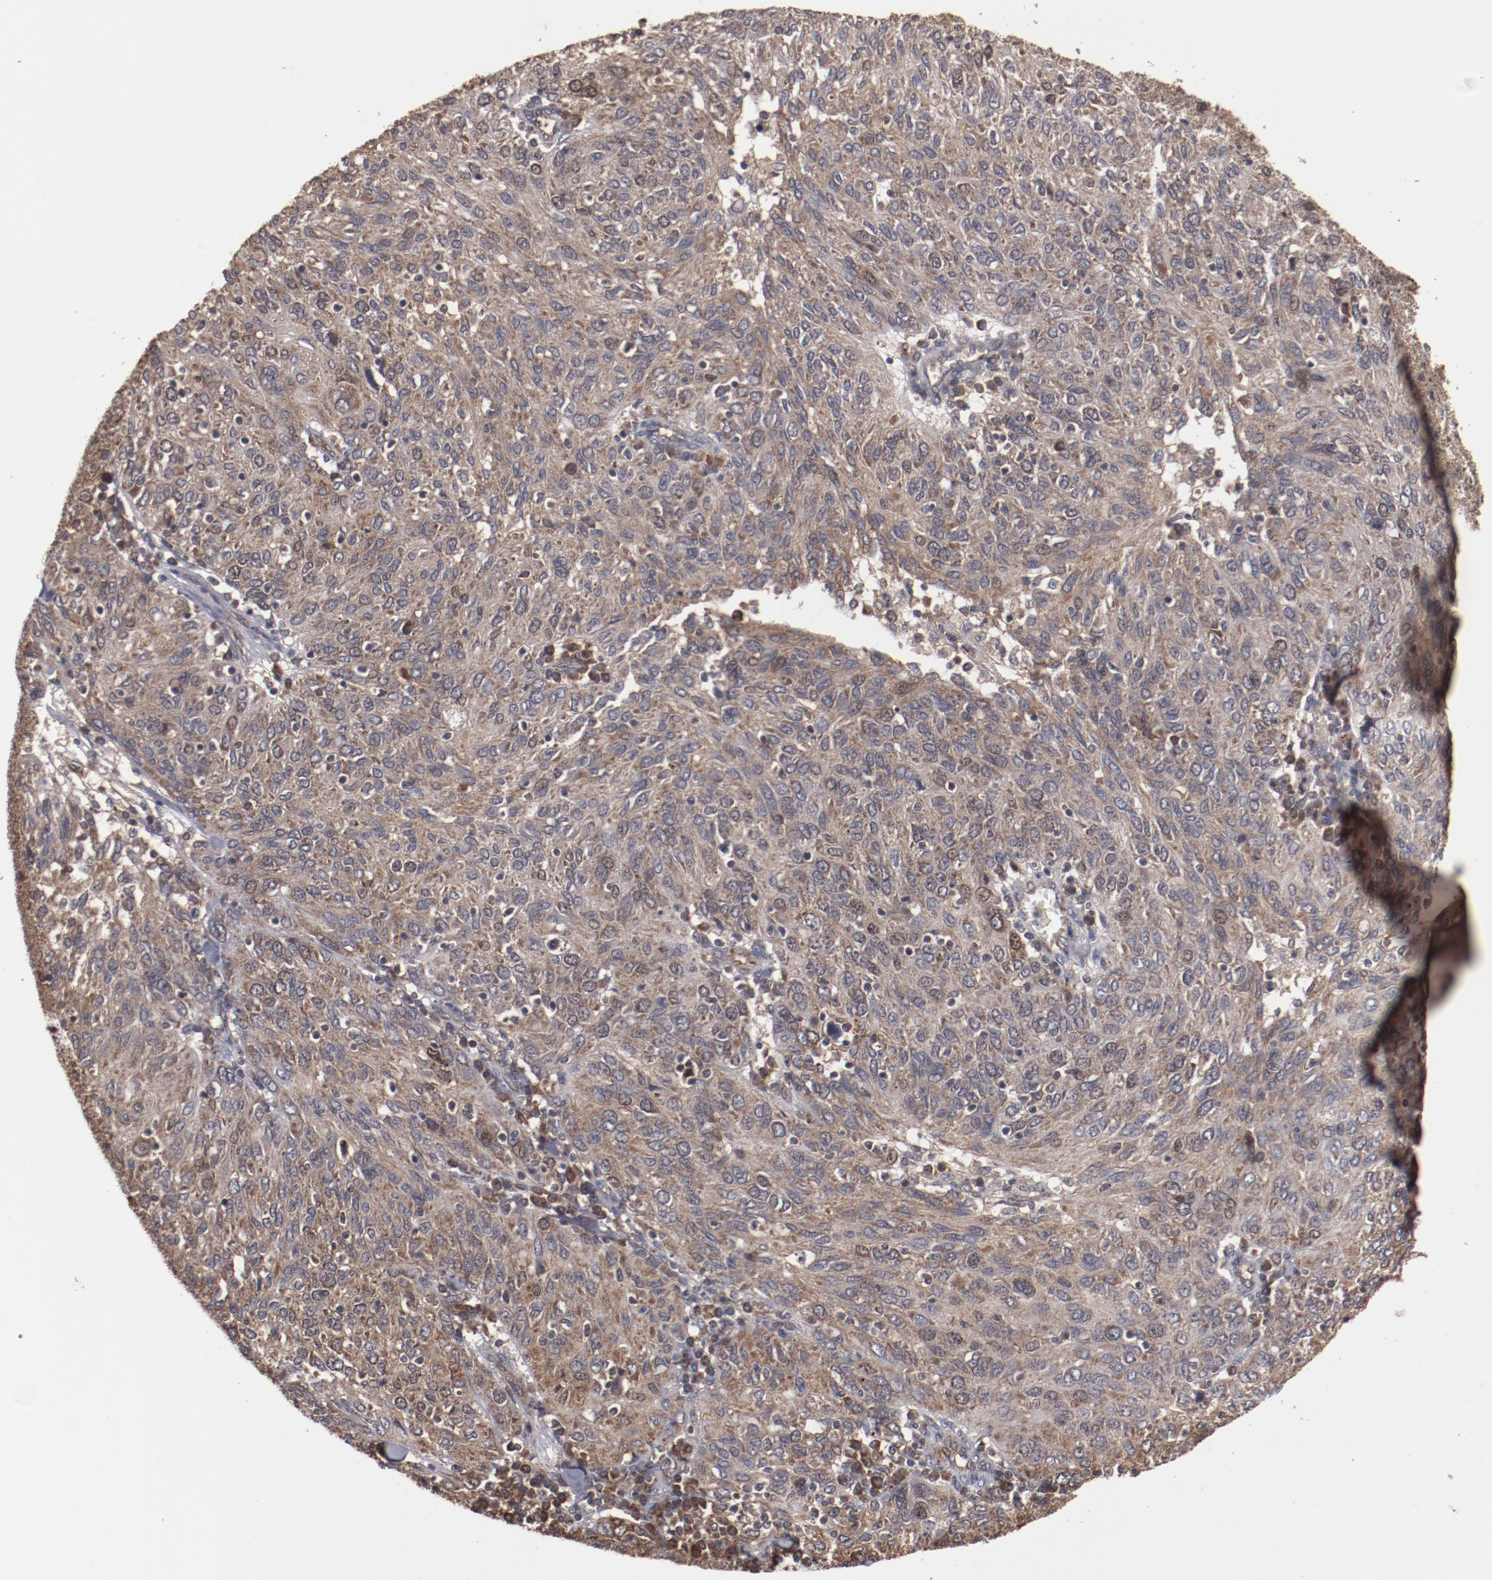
{"staining": {"intensity": "moderate", "quantity": ">75%", "location": "cytoplasmic/membranous"}, "tissue": "ovarian cancer", "cell_type": "Tumor cells", "image_type": "cancer", "snomed": [{"axis": "morphology", "description": "Carcinoma, endometroid"}, {"axis": "topography", "description": "Ovary"}], "caption": "Human ovarian endometroid carcinoma stained with a protein marker exhibits moderate staining in tumor cells.", "gene": "TENM1", "patient": {"sex": "female", "age": 50}}